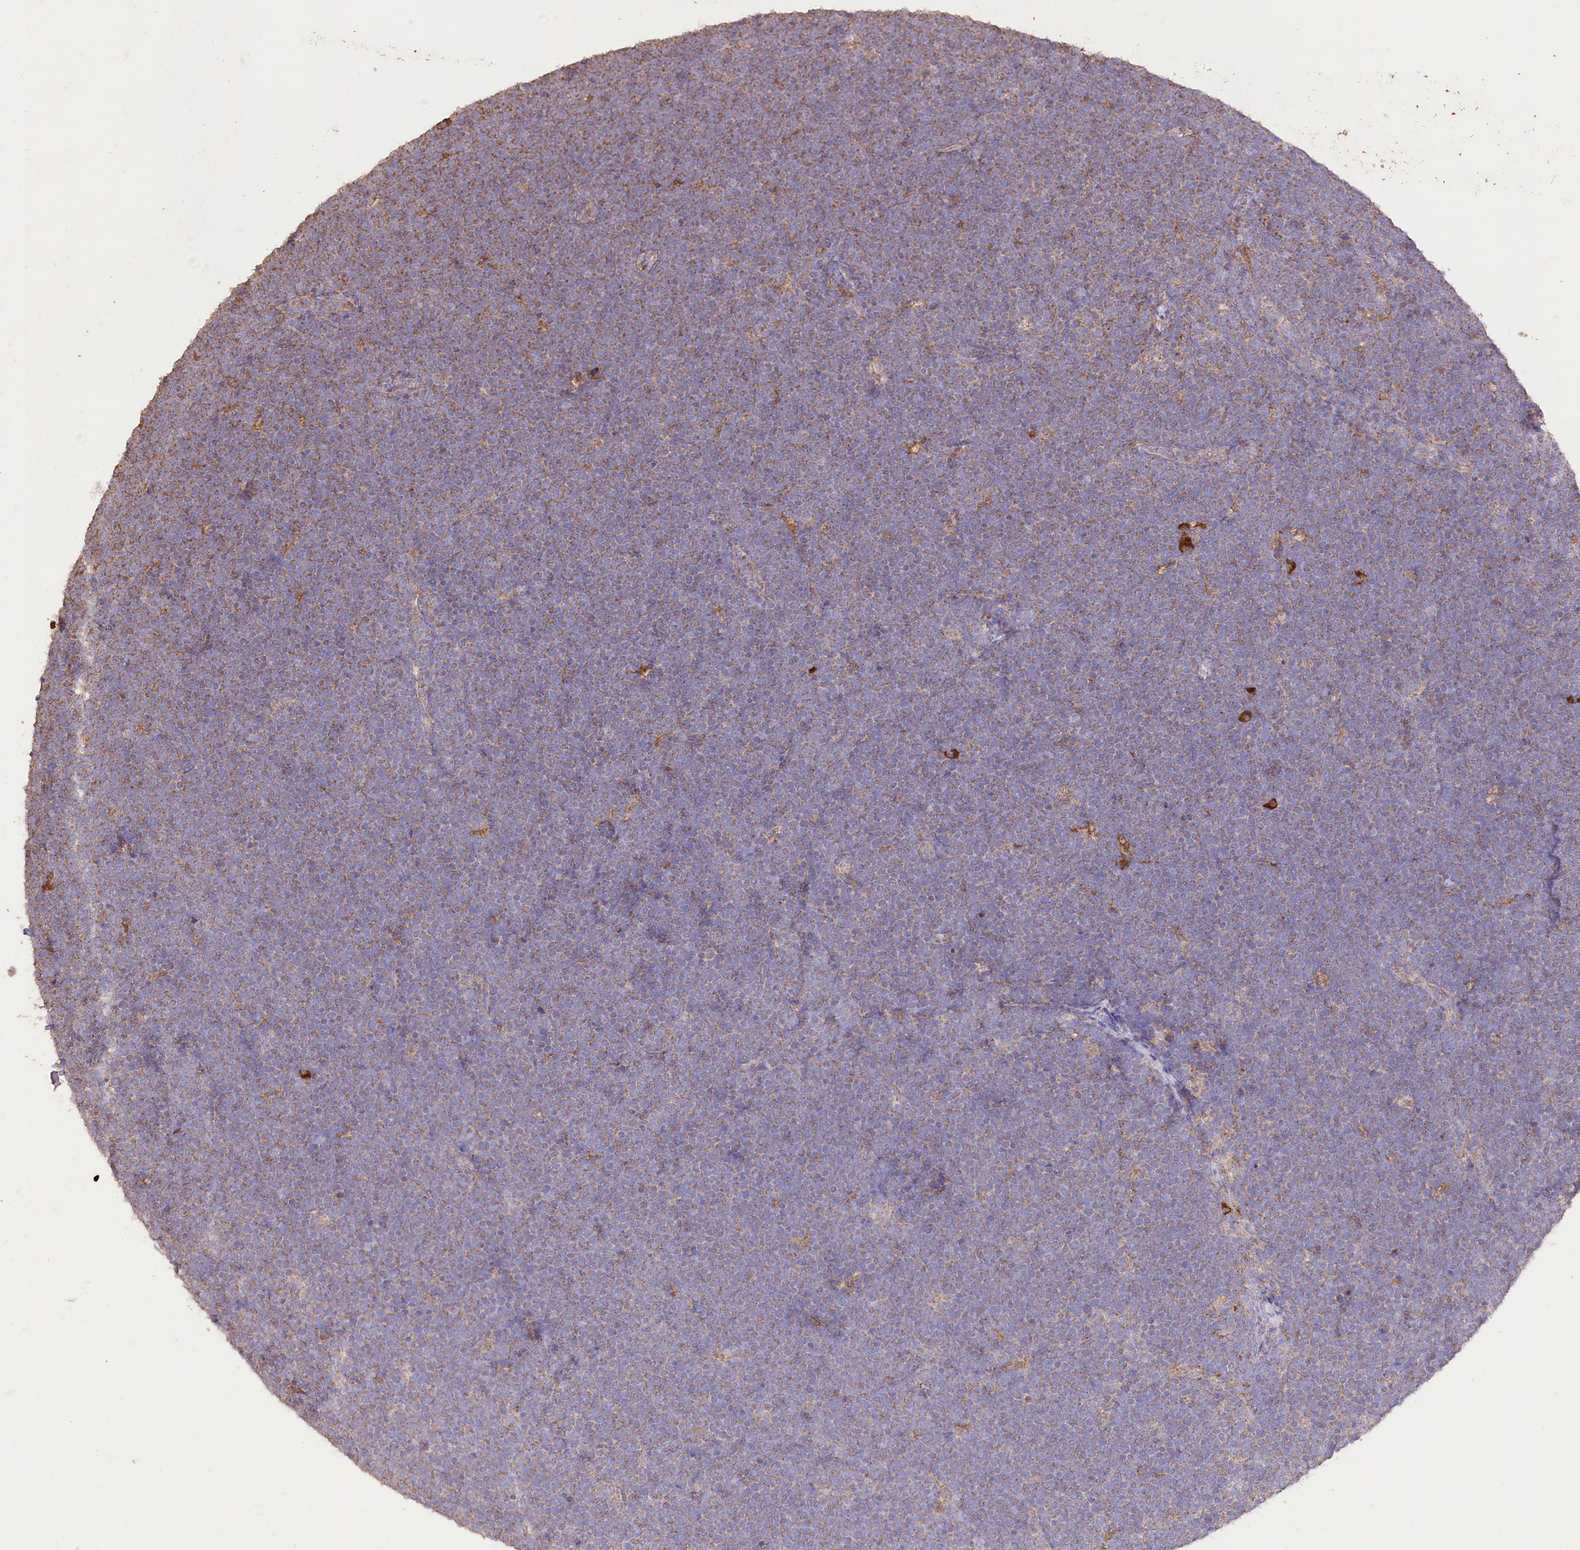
{"staining": {"intensity": "moderate", "quantity": ">75%", "location": "cytoplasmic/membranous"}, "tissue": "lymphoma", "cell_type": "Tumor cells", "image_type": "cancer", "snomed": [{"axis": "morphology", "description": "Malignant lymphoma, non-Hodgkin's type, High grade"}, {"axis": "topography", "description": "Lymph node"}], "caption": "Protein expression analysis of human lymphoma reveals moderate cytoplasmic/membranous expression in about >75% of tumor cells.", "gene": "IREB2", "patient": {"sex": "male", "age": 13}}